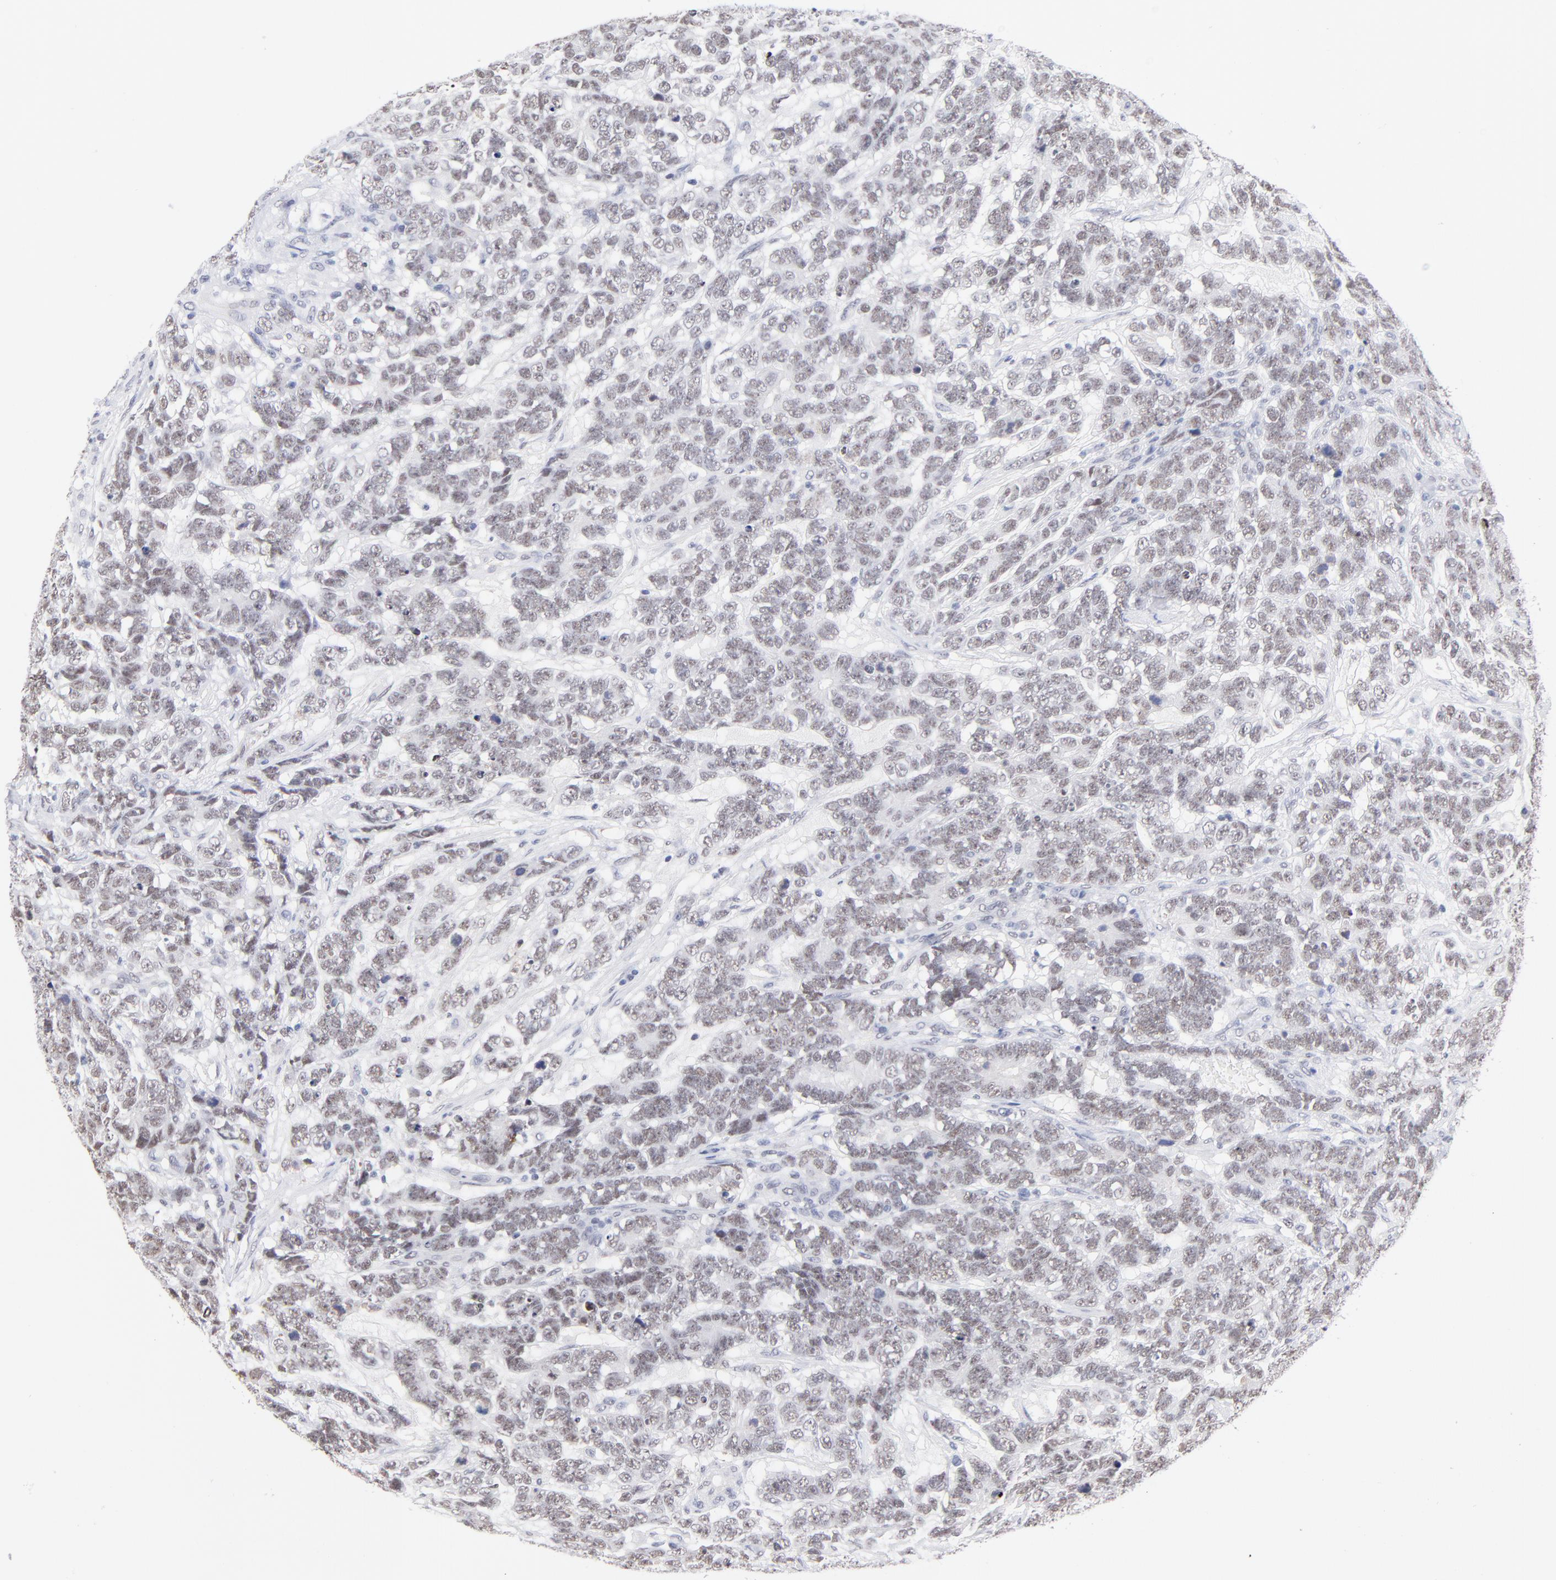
{"staining": {"intensity": "weak", "quantity": ">75%", "location": "nuclear"}, "tissue": "testis cancer", "cell_type": "Tumor cells", "image_type": "cancer", "snomed": [{"axis": "morphology", "description": "Carcinoma, Embryonal, NOS"}, {"axis": "topography", "description": "Testis"}], "caption": "Protein staining shows weak nuclear expression in approximately >75% of tumor cells in testis embryonal carcinoma. Immunohistochemistry stains the protein of interest in brown and the nuclei are stained blue.", "gene": "ZNF74", "patient": {"sex": "male", "age": 26}}